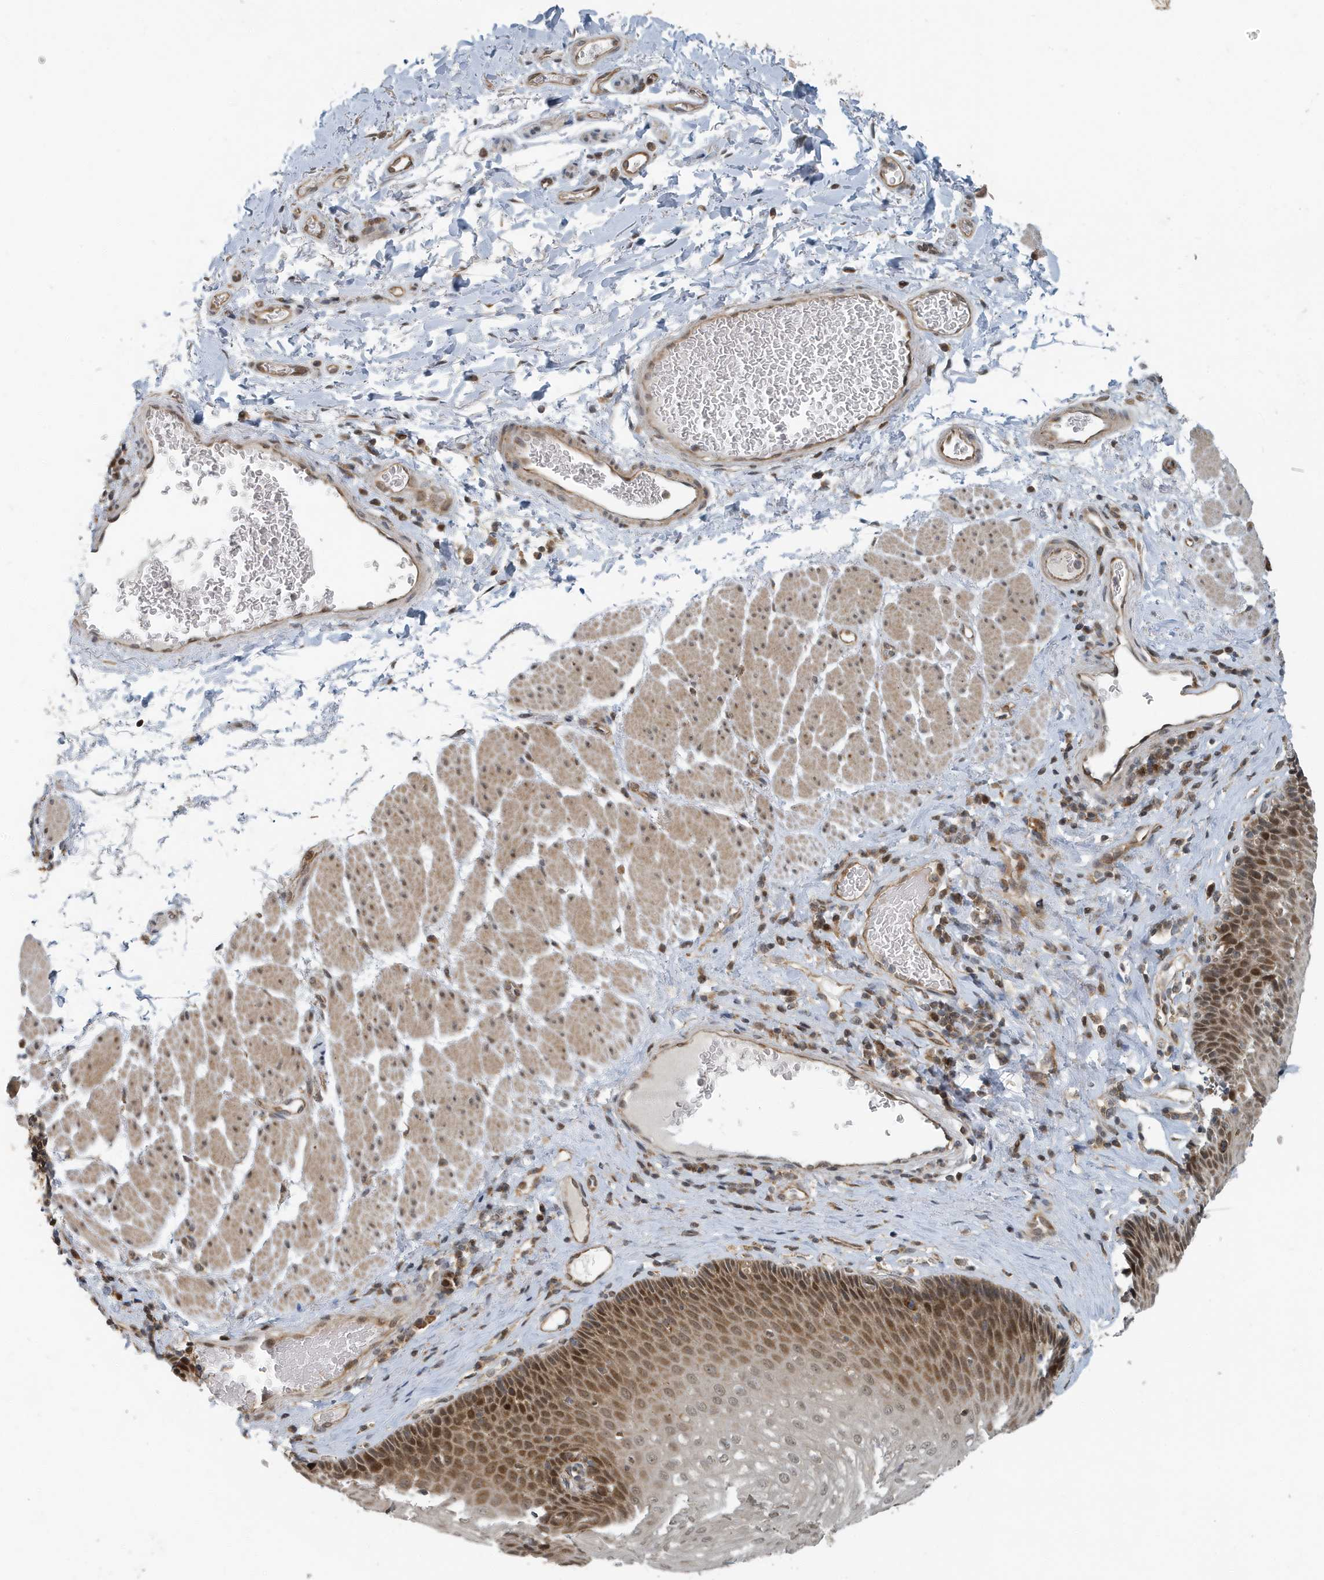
{"staining": {"intensity": "moderate", "quantity": "25%-75%", "location": "cytoplasmic/membranous,nuclear"}, "tissue": "esophagus", "cell_type": "Squamous epithelial cells", "image_type": "normal", "snomed": [{"axis": "morphology", "description": "Normal tissue, NOS"}, {"axis": "topography", "description": "Esophagus"}], "caption": "A medium amount of moderate cytoplasmic/membranous,nuclear expression is appreciated in about 25%-75% of squamous epithelial cells in benign esophagus. Immunohistochemistry (ihc) stains the protein of interest in brown and the nuclei are stained blue.", "gene": "KIF15", "patient": {"sex": "female", "age": 66}}